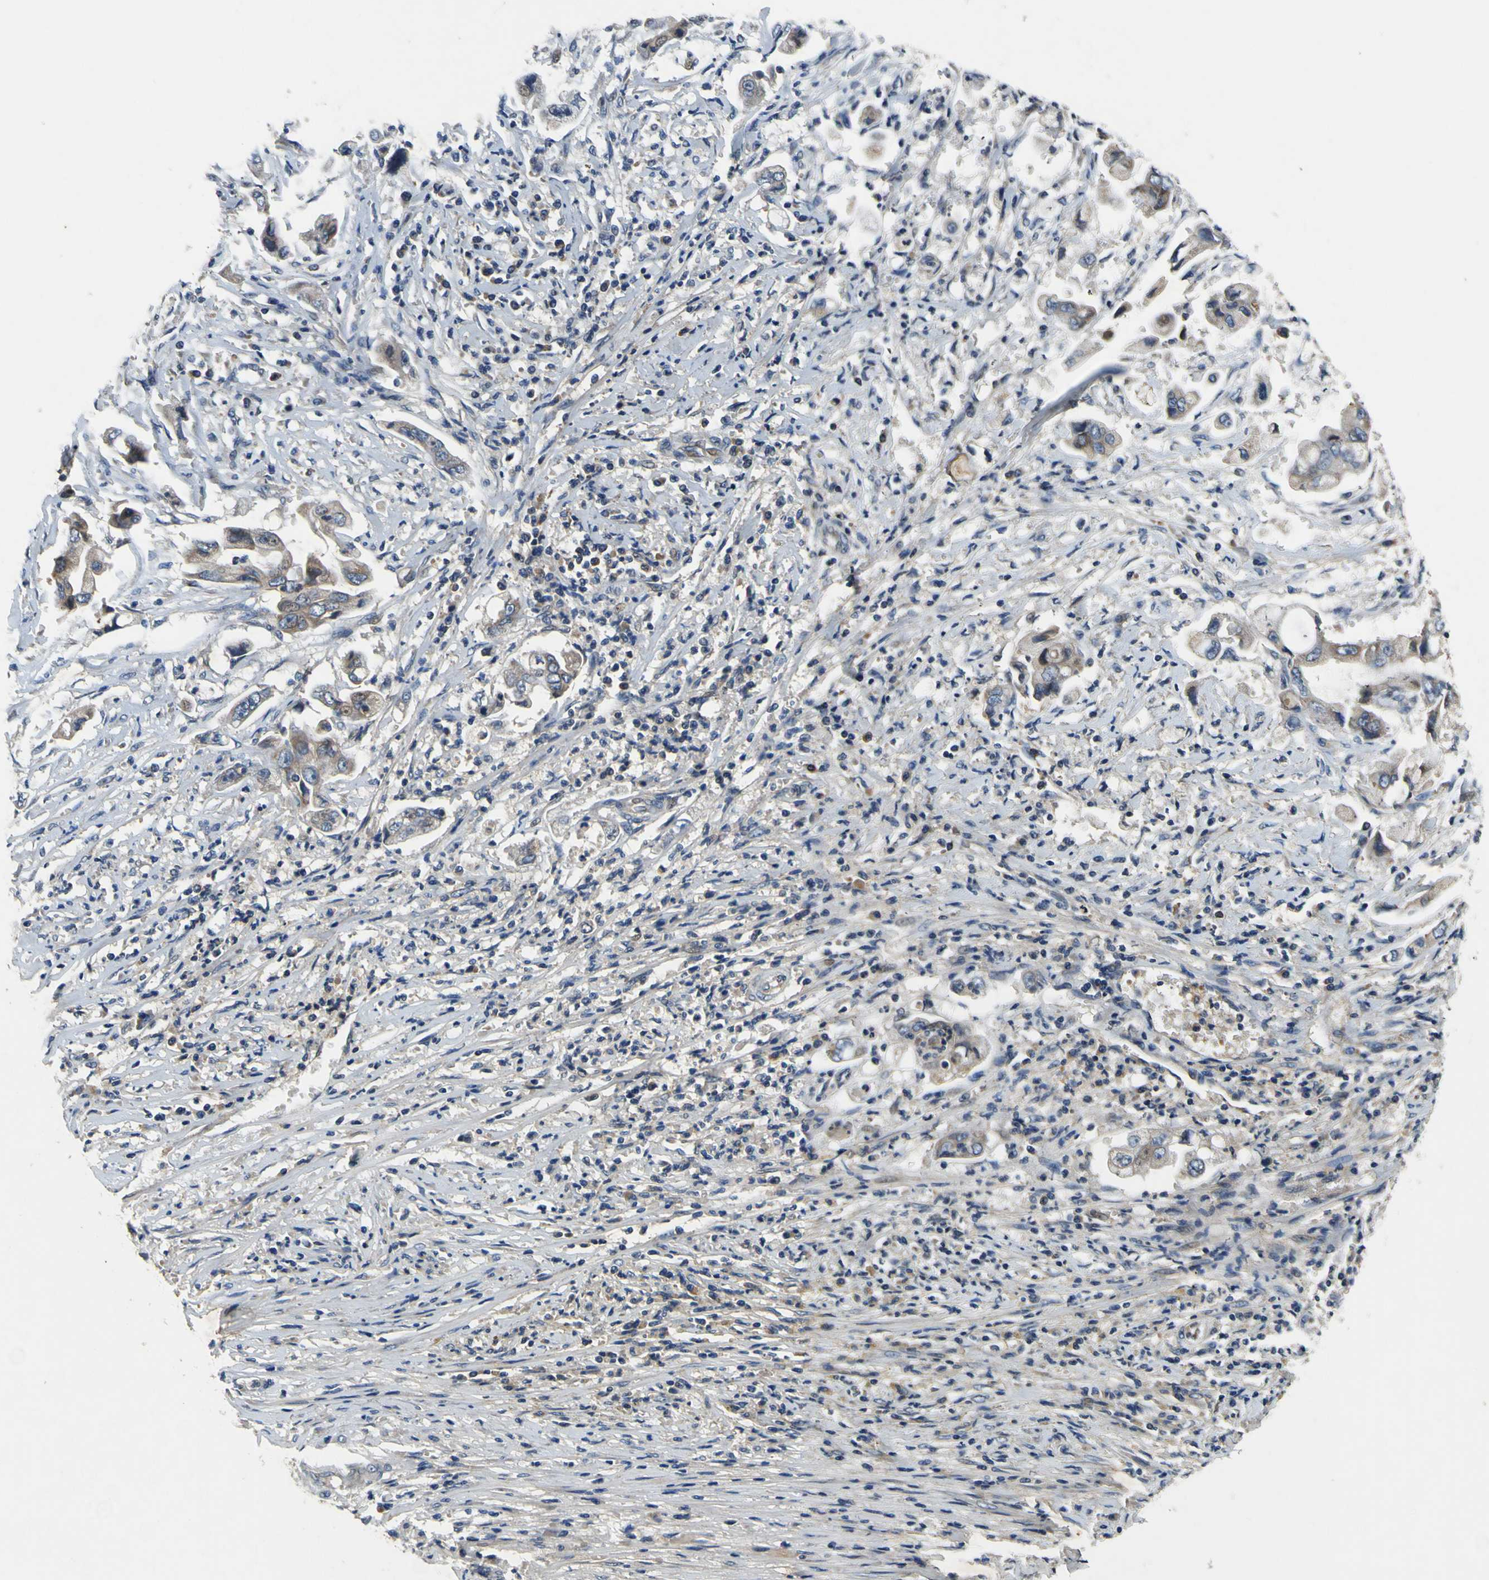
{"staining": {"intensity": "weak", "quantity": ">75%", "location": "cytoplasmic/membranous"}, "tissue": "stomach cancer", "cell_type": "Tumor cells", "image_type": "cancer", "snomed": [{"axis": "morphology", "description": "Adenocarcinoma, NOS"}, {"axis": "topography", "description": "Stomach"}], "caption": "Human stomach adenocarcinoma stained for a protein (brown) displays weak cytoplasmic/membranous positive expression in about >75% of tumor cells.", "gene": "EPHB4", "patient": {"sex": "male", "age": 62}}